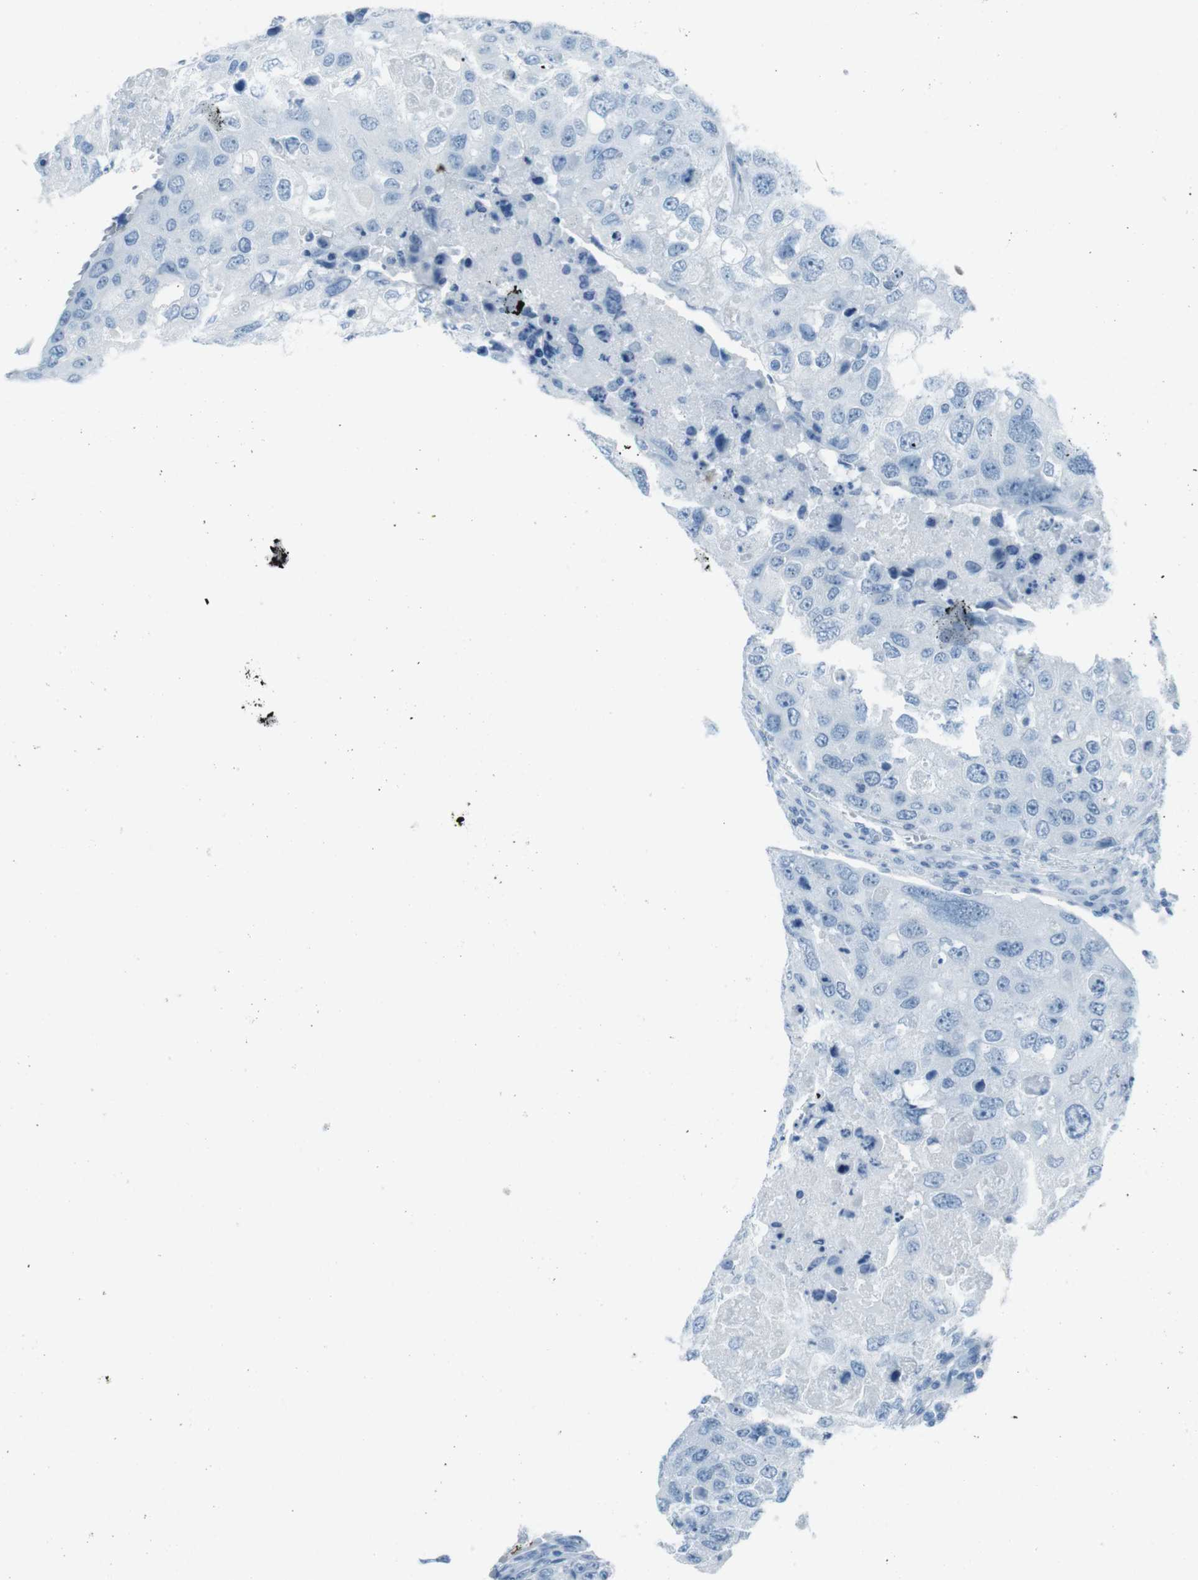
{"staining": {"intensity": "negative", "quantity": "none", "location": "none"}, "tissue": "urothelial cancer", "cell_type": "Tumor cells", "image_type": "cancer", "snomed": [{"axis": "morphology", "description": "Urothelial carcinoma, High grade"}, {"axis": "topography", "description": "Lymph node"}, {"axis": "topography", "description": "Urinary bladder"}], "caption": "High power microscopy photomicrograph of an immunohistochemistry (IHC) photomicrograph of urothelial cancer, revealing no significant expression in tumor cells.", "gene": "TMEM207", "patient": {"sex": "male", "age": 51}}